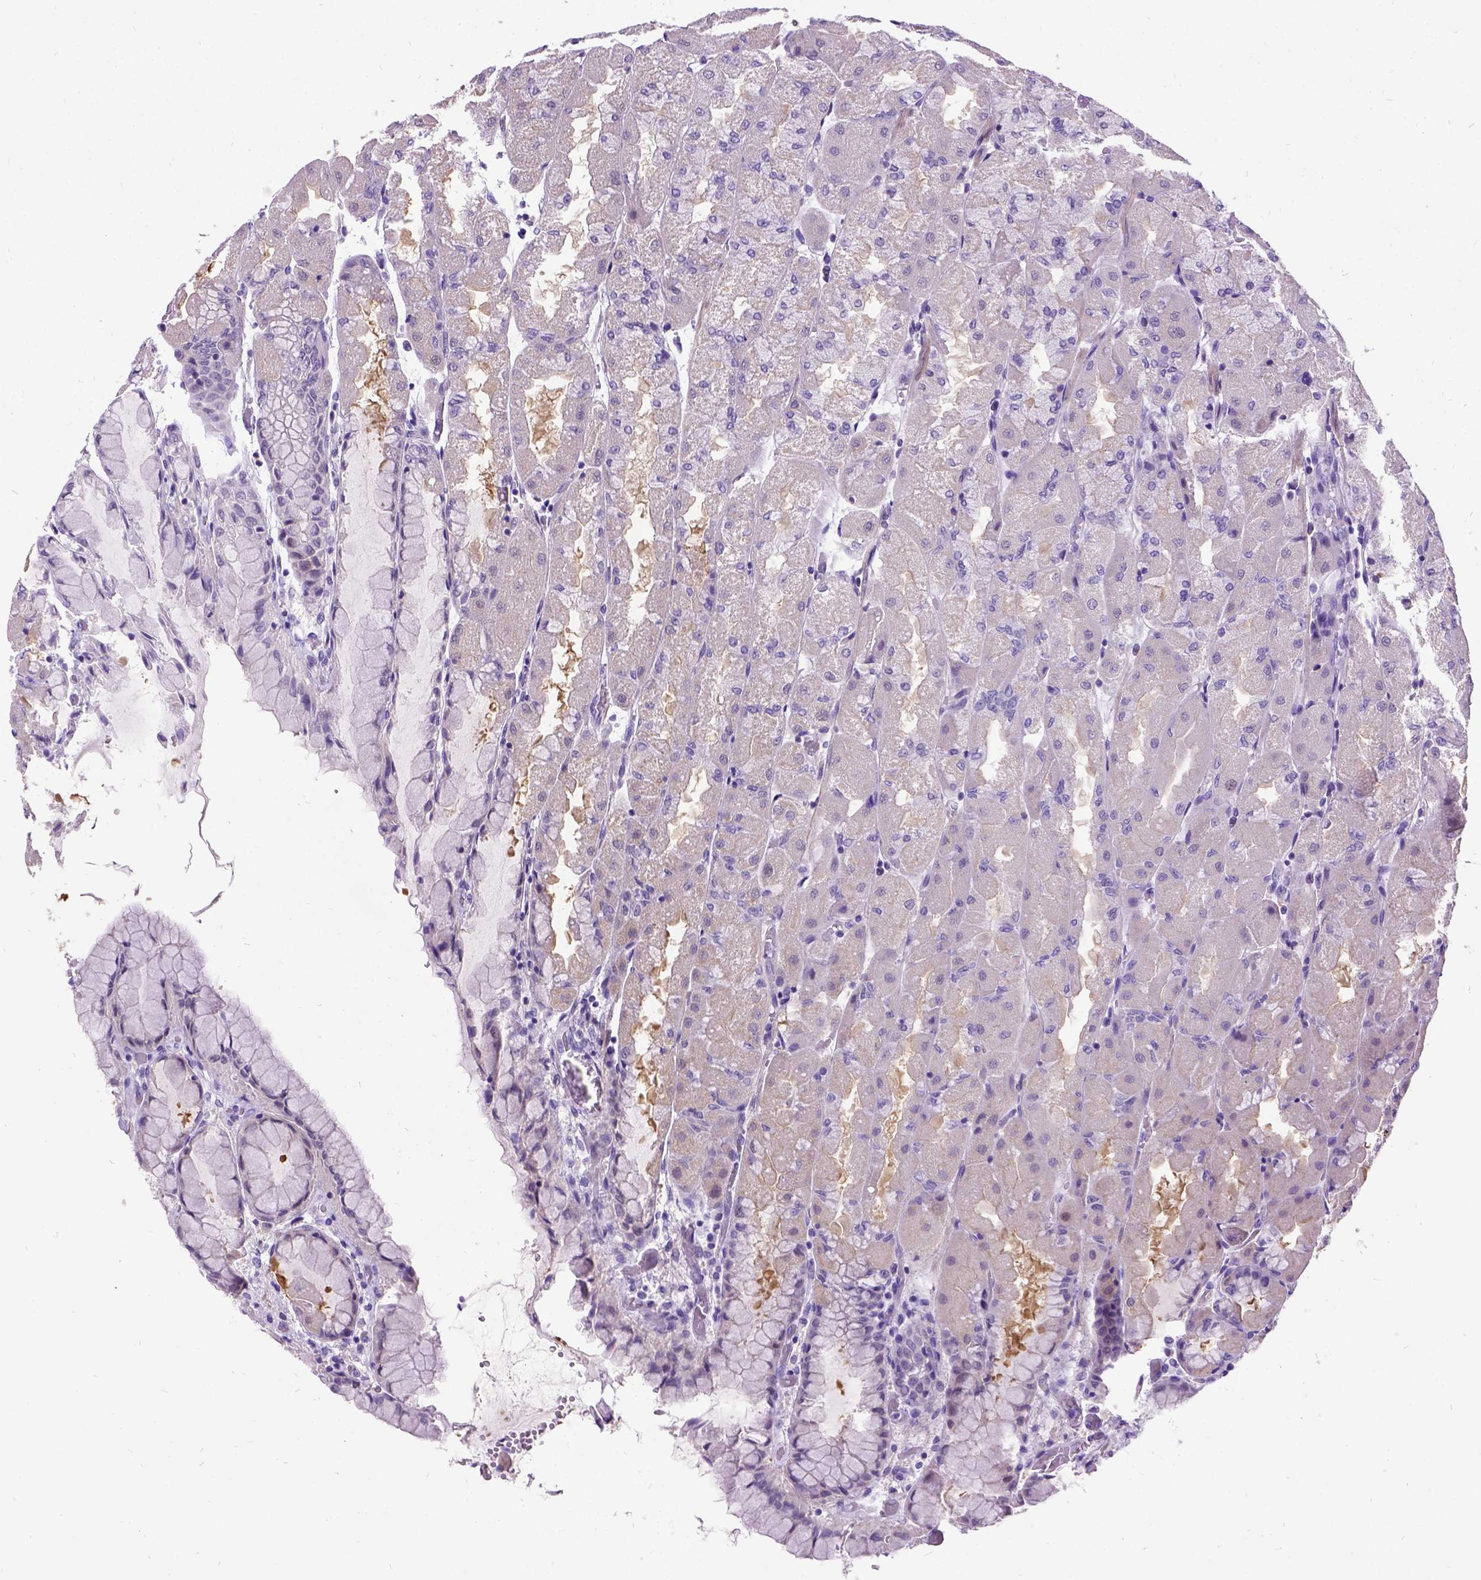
{"staining": {"intensity": "negative", "quantity": "none", "location": "none"}, "tissue": "stomach", "cell_type": "Glandular cells", "image_type": "normal", "snomed": [{"axis": "morphology", "description": "Normal tissue, NOS"}, {"axis": "topography", "description": "Stomach"}], "caption": "This micrograph is of unremarkable stomach stained with IHC to label a protein in brown with the nuclei are counter-stained blue. There is no expression in glandular cells. (DAB (3,3'-diaminobenzidine) IHC visualized using brightfield microscopy, high magnification).", "gene": "ENSG00000254979", "patient": {"sex": "female", "age": 61}}